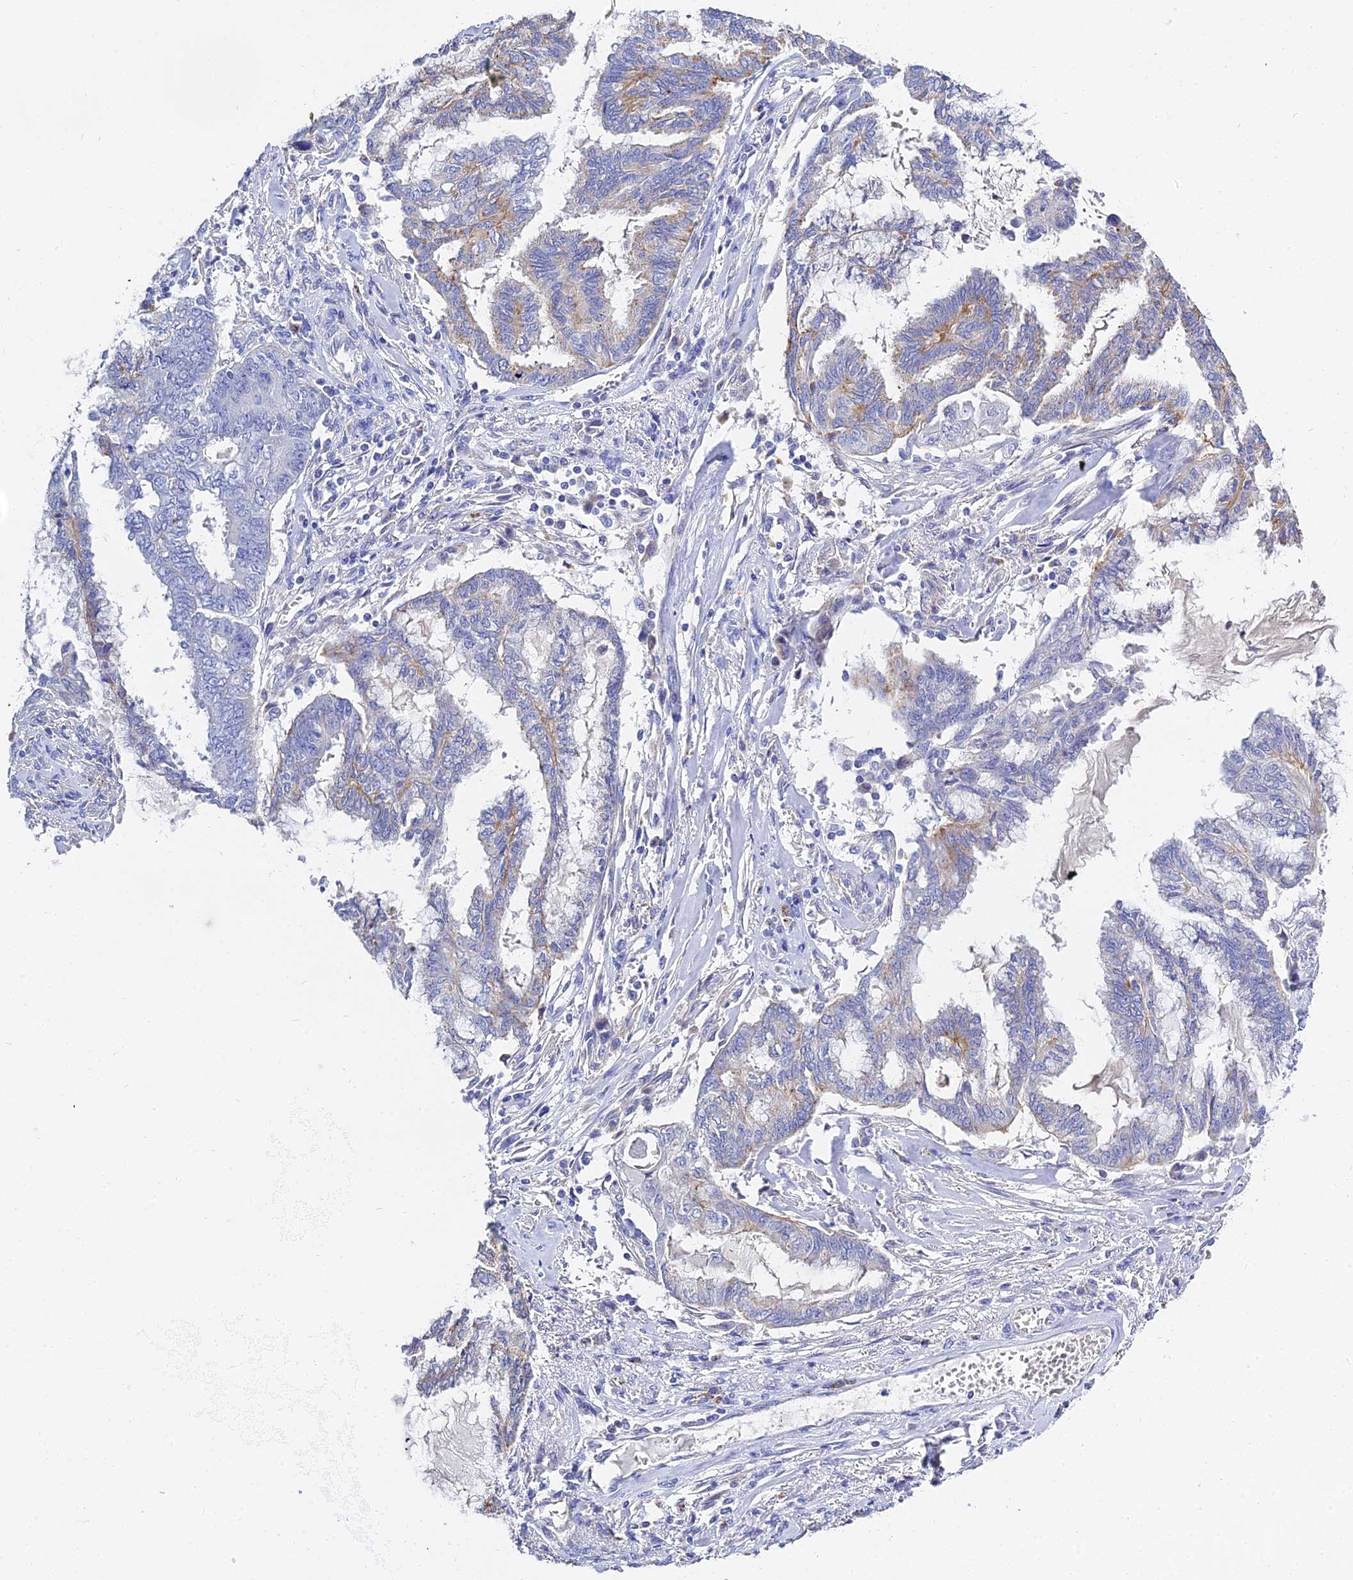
{"staining": {"intensity": "weak", "quantity": "25%-75%", "location": "cytoplasmic/membranous"}, "tissue": "endometrial cancer", "cell_type": "Tumor cells", "image_type": "cancer", "snomed": [{"axis": "morphology", "description": "Adenocarcinoma, NOS"}, {"axis": "topography", "description": "Endometrium"}], "caption": "A brown stain labels weak cytoplasmic/membranous positivity of a protein in endometrial cancer tumor cells. The staining is performed using DAB brown chromogen to label protein expression. The nuclei are counter-stained blue using hematoxylin.", "gene": "APOBEC3H", "patient": {"sex": "female", "age": 86}}